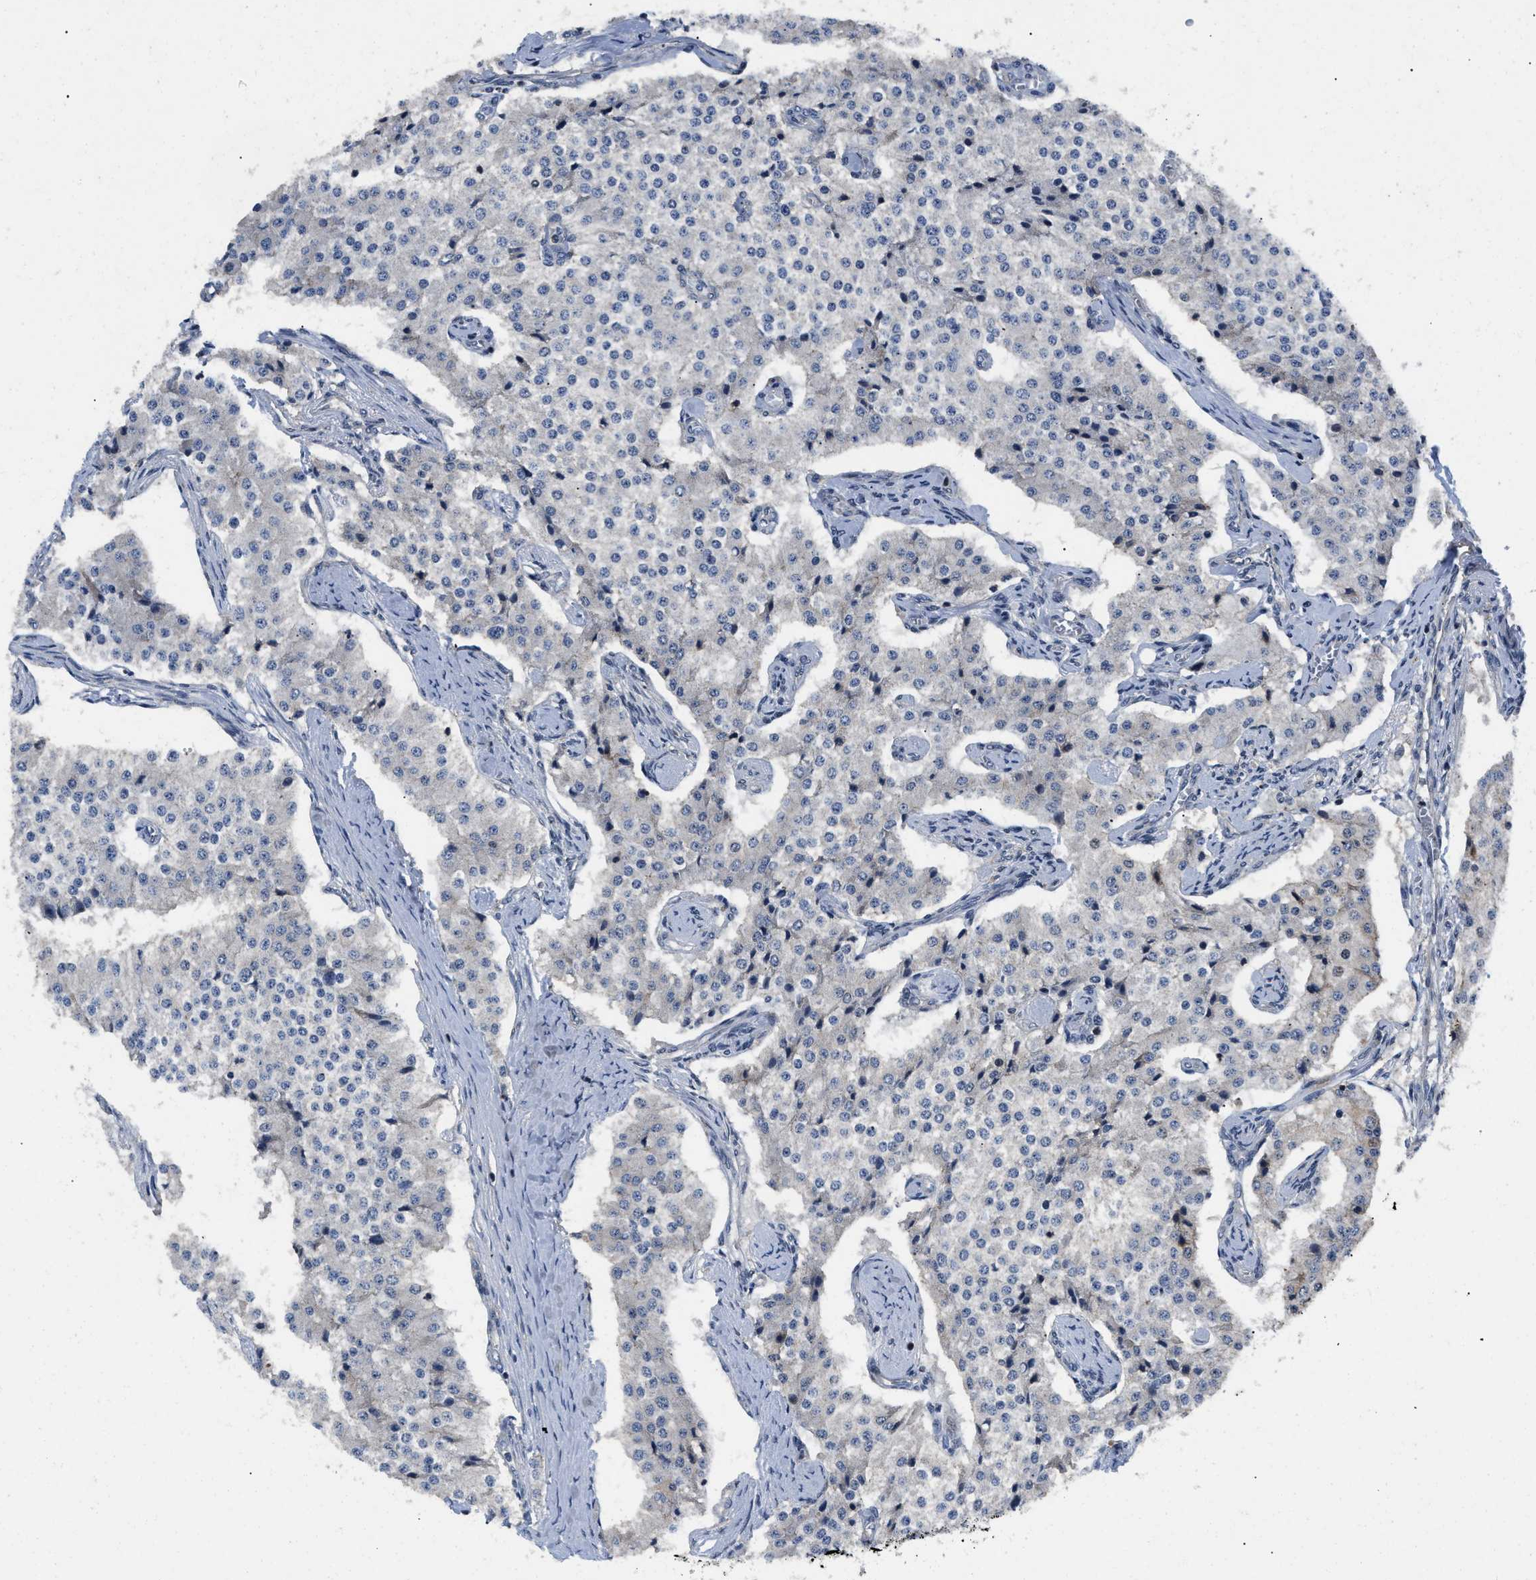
{"staining": {"intensity": "negative", "quantity": "none", "location": "none"}, "tissue": "carcinoid", "cell_type": "Tumor cells", "image_type": "cancer", "snomed": [{"axis": "morphology", "description": "Carcinoid, malignant, NOS"}, {"axis": "topography", "description": "Colon"}], "caption": "High power microscopy micrograph of an immunohistochemistry (IHC) photomicrograph of carcinoid (malignant), revealing no significant positivity in tumor cells. The staining is performed using DAB (3,3'-diaminobenzidine) brown chromogen with nuclei counter-stained in using hematoxylin.", "gene": "PRDM14", "patient": {"sex": "female", "age": 52}}